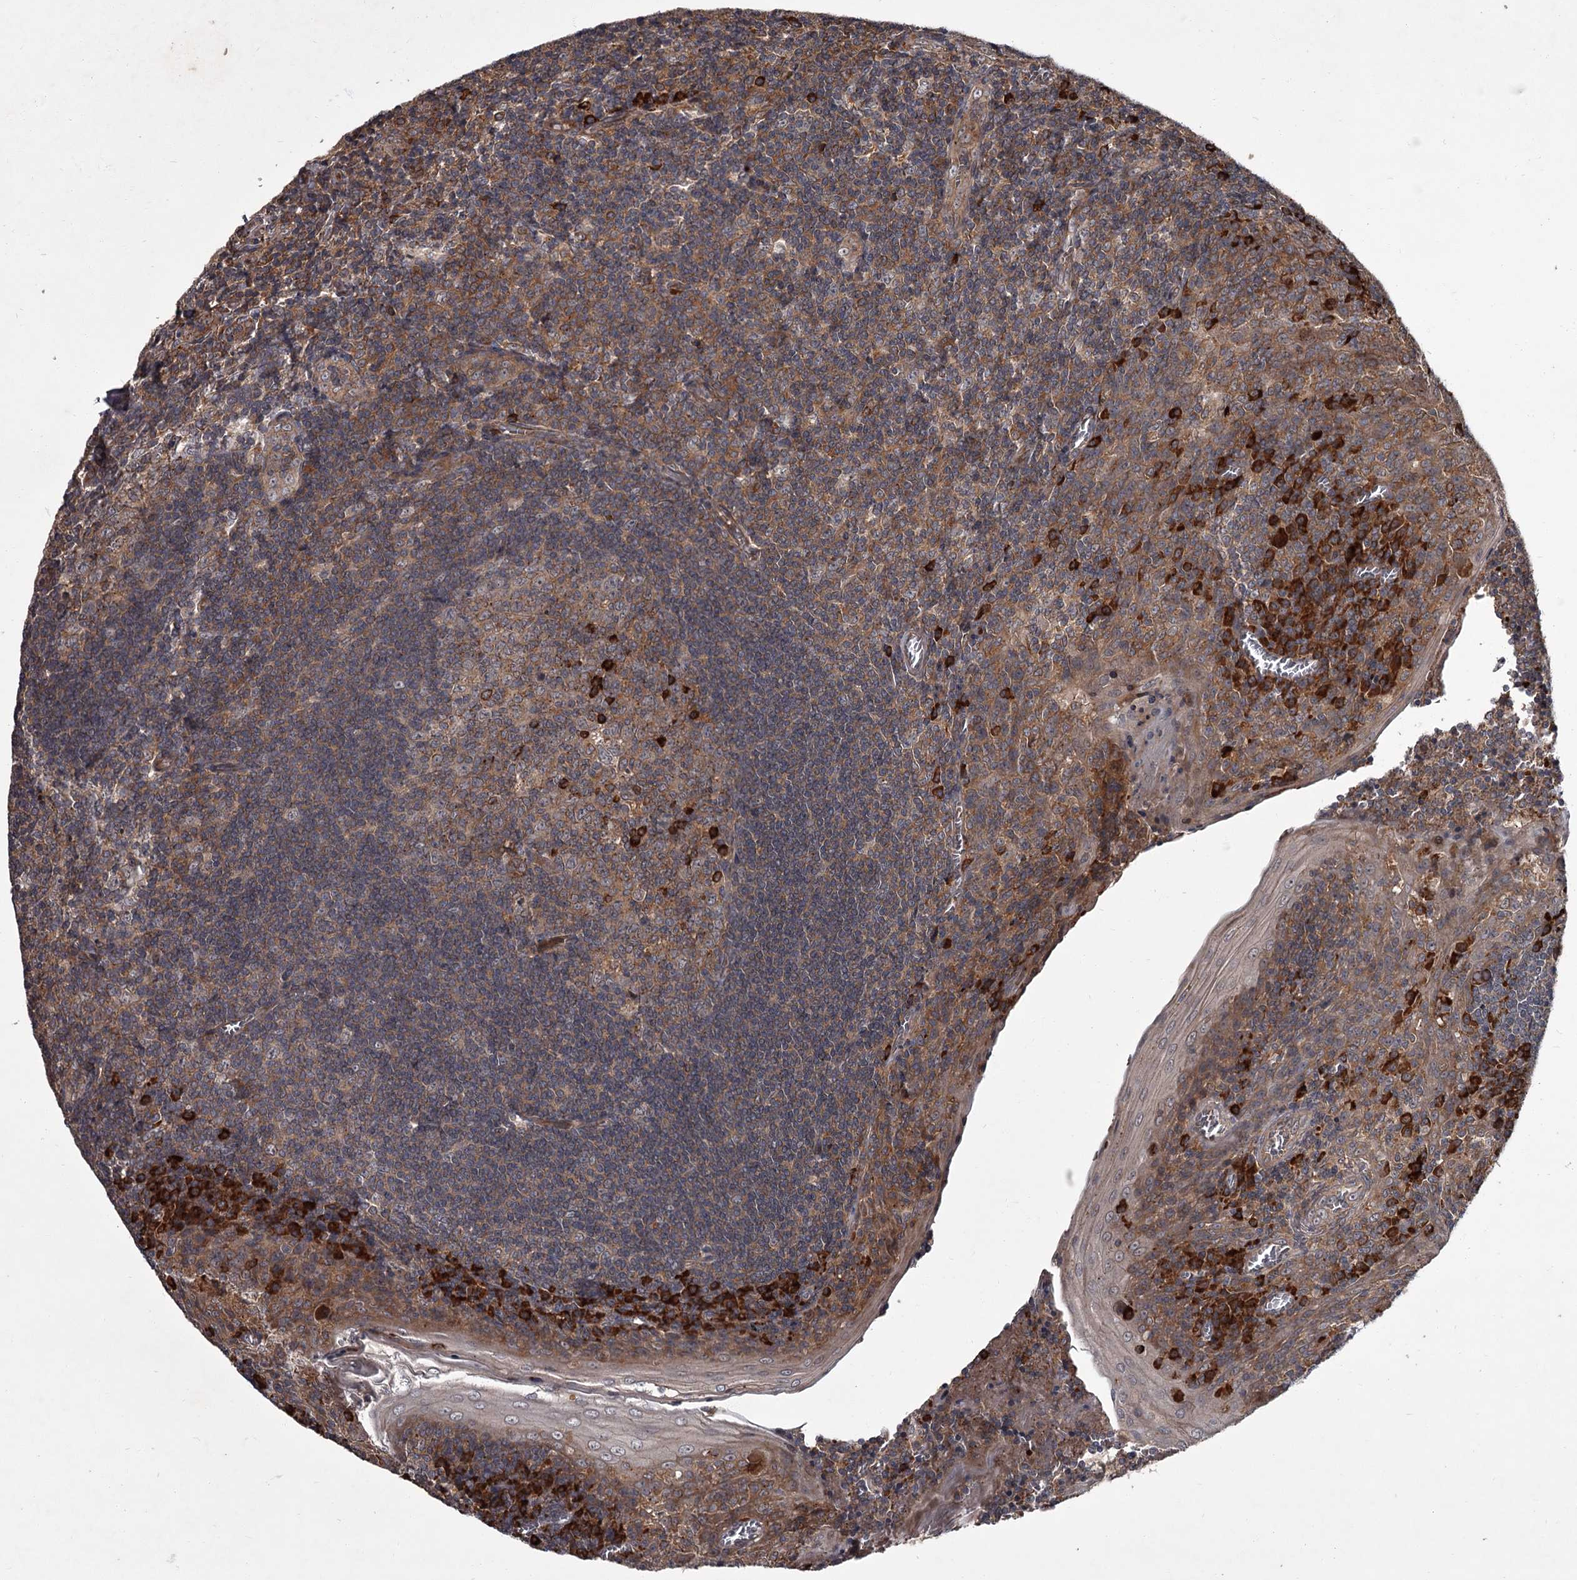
{"staining": {"intensity": "moderate", "quantity": ">75%", "location": "cytoplasmic/membranous"}, "tissue": "tonsil", "cell_type": "Germinal center cells", "image_type": "normal", "snomed": [{"axis": "morphology", "description": "Normal tissue, NOS"}, {"axis": "topography", "description": "Tonsil"}], "caption": "A medium amount of moderate cytoplasmic/membranous expression is seen in about >75% of germinal center cells in normal tonsil.", "gene": "UNC93B1", "patient": {"sex": "male", "age": 27}}